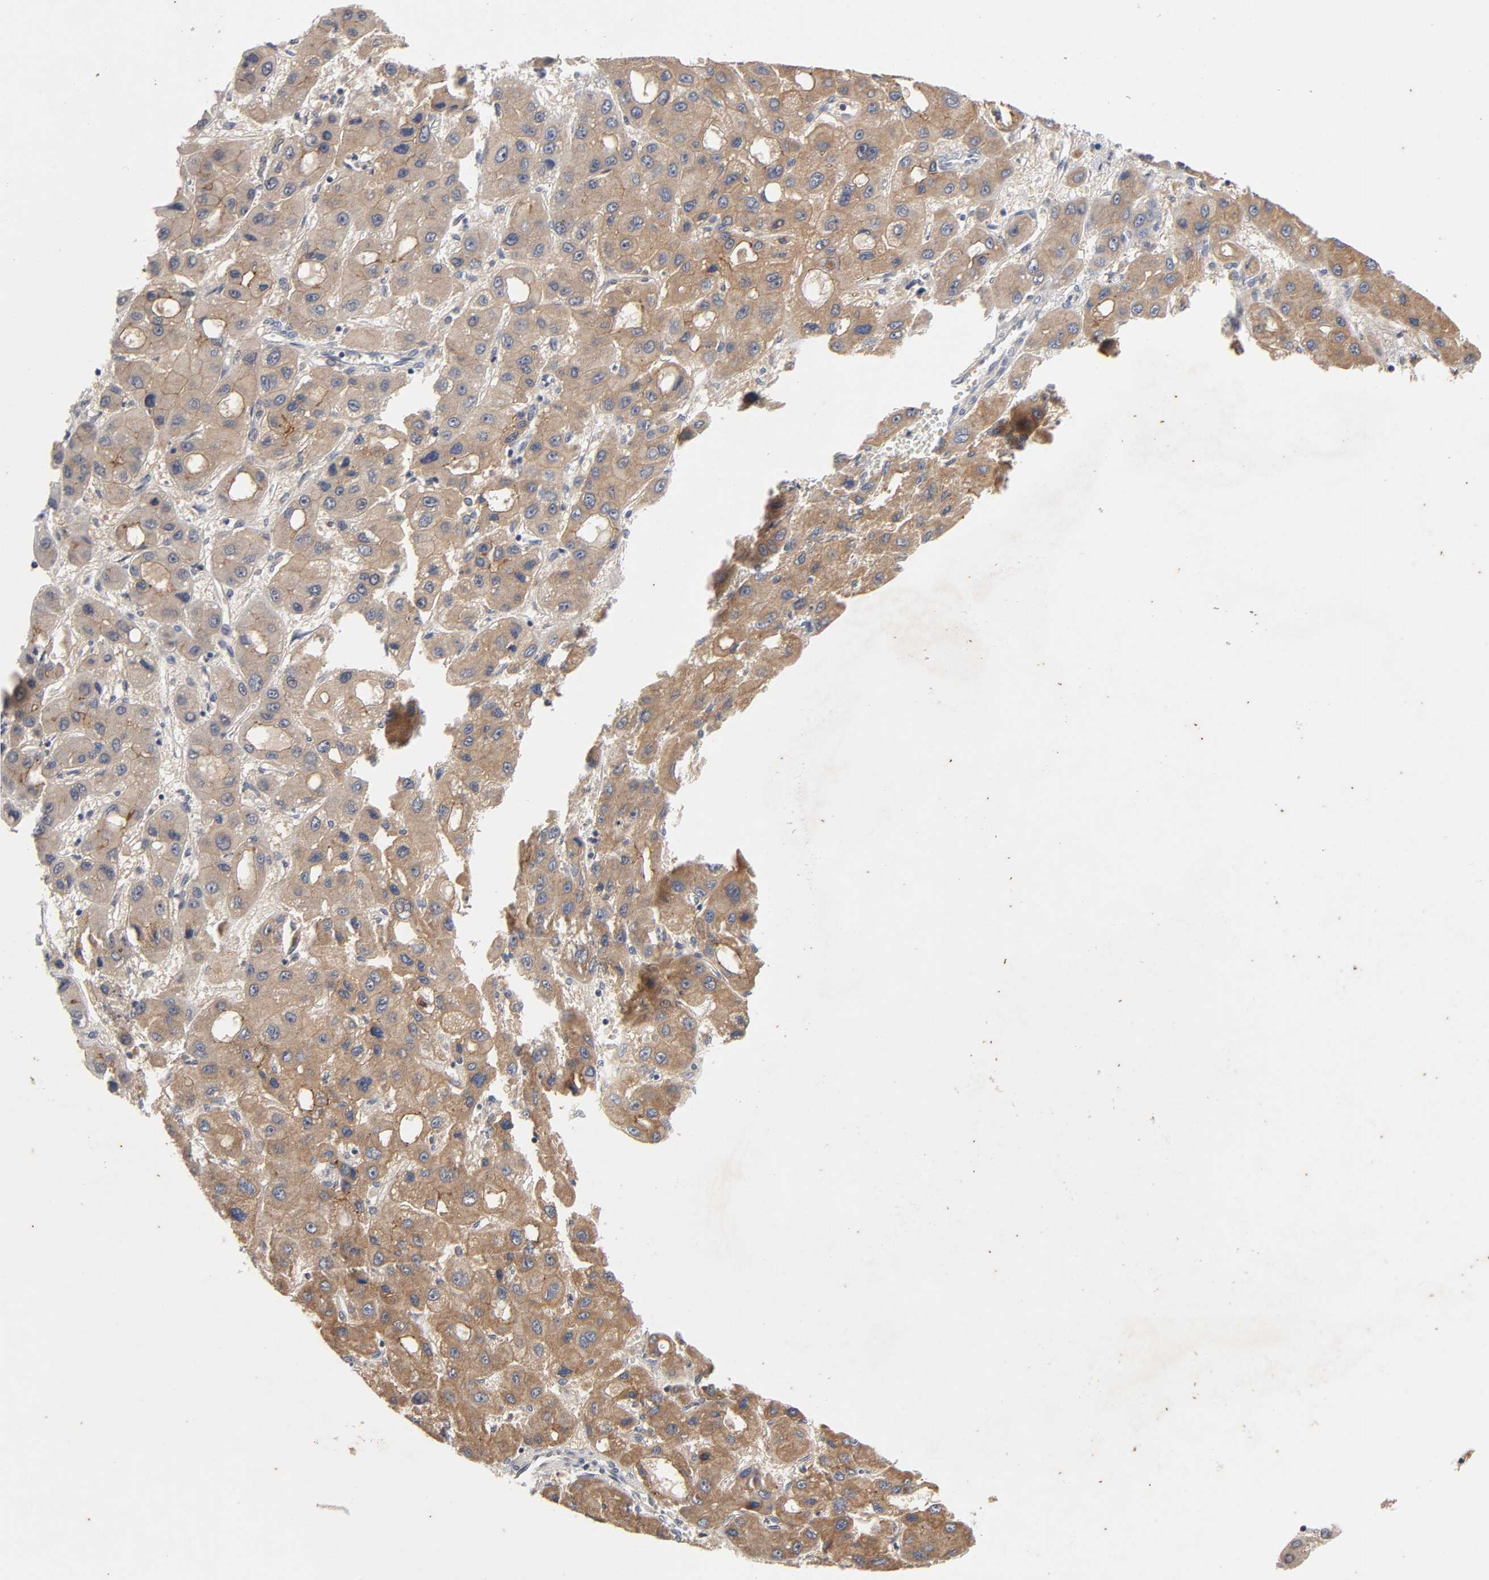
{"staining": {"intensity": "moderate", "quantity": ">75%", "location": "cytoplasmic/membranous"}, "tissue": "liver cancer", "cell_type": "Tumor cells", "image_type": "cancer", "snomed": [{"axis": "morphology", "description": "Carcinoma, Hepatocellular, NOS"}, {"axis": "topography", "description": "Liver"}], "caption": "DAB (3,3'-diaminobenzidine) immunohistochemical staining of liver cancer (hepatocellular carcinoma) reveals moderate cytoplasmic/membranous protein staining in approximately >75% of tumor cells. (Brightfield microscopy of DAB IHC at high magnification).", "gene": "CXADR", "patient": {"sex": "male", "age": 55}}